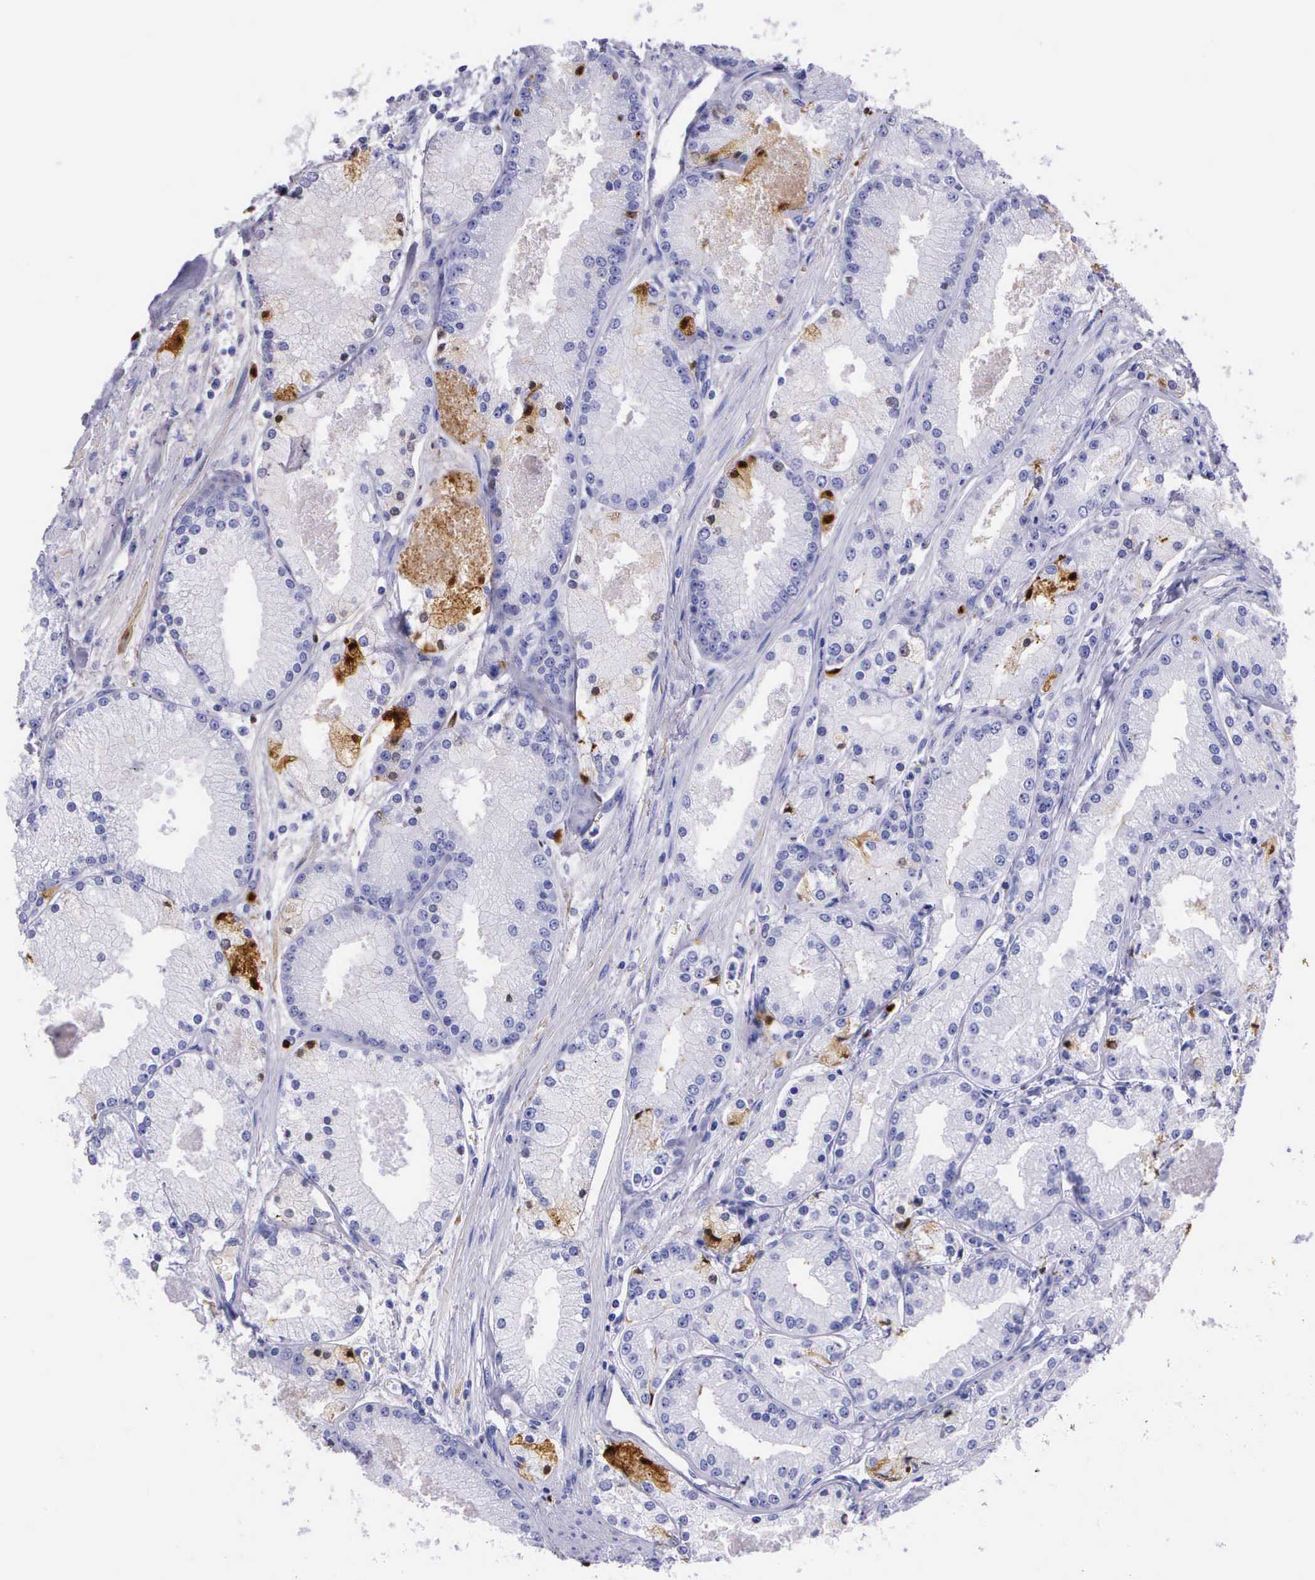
{"staining": {"intensity": "moderate", "quantity": "<25%", "location": "cytoplasmic/membranous,nuclear"}, "tissue": "prostate cancer", "cell_type": "Tumor cells", "image_type": "cancer", "snomed": [{"axis": "morphology", "description": "Adenocarcinoma, Medium grade"}, {"axis": "topography", "description": "Prostate"}], "caption": "Protein expression by immunohistochemistry (IHC) shows moderate cytoplasmic/membranous and nuclear staining in approximately <25% of tumor cells in adenocarcinoma (medium-grade) (prostate). The staining was performed using DAB, with brown indicating positive protein expression. Nuclei are stained blue with hematoxylin.", "gene": "PLG", "patient": {"sex": "male", "age": 72}}